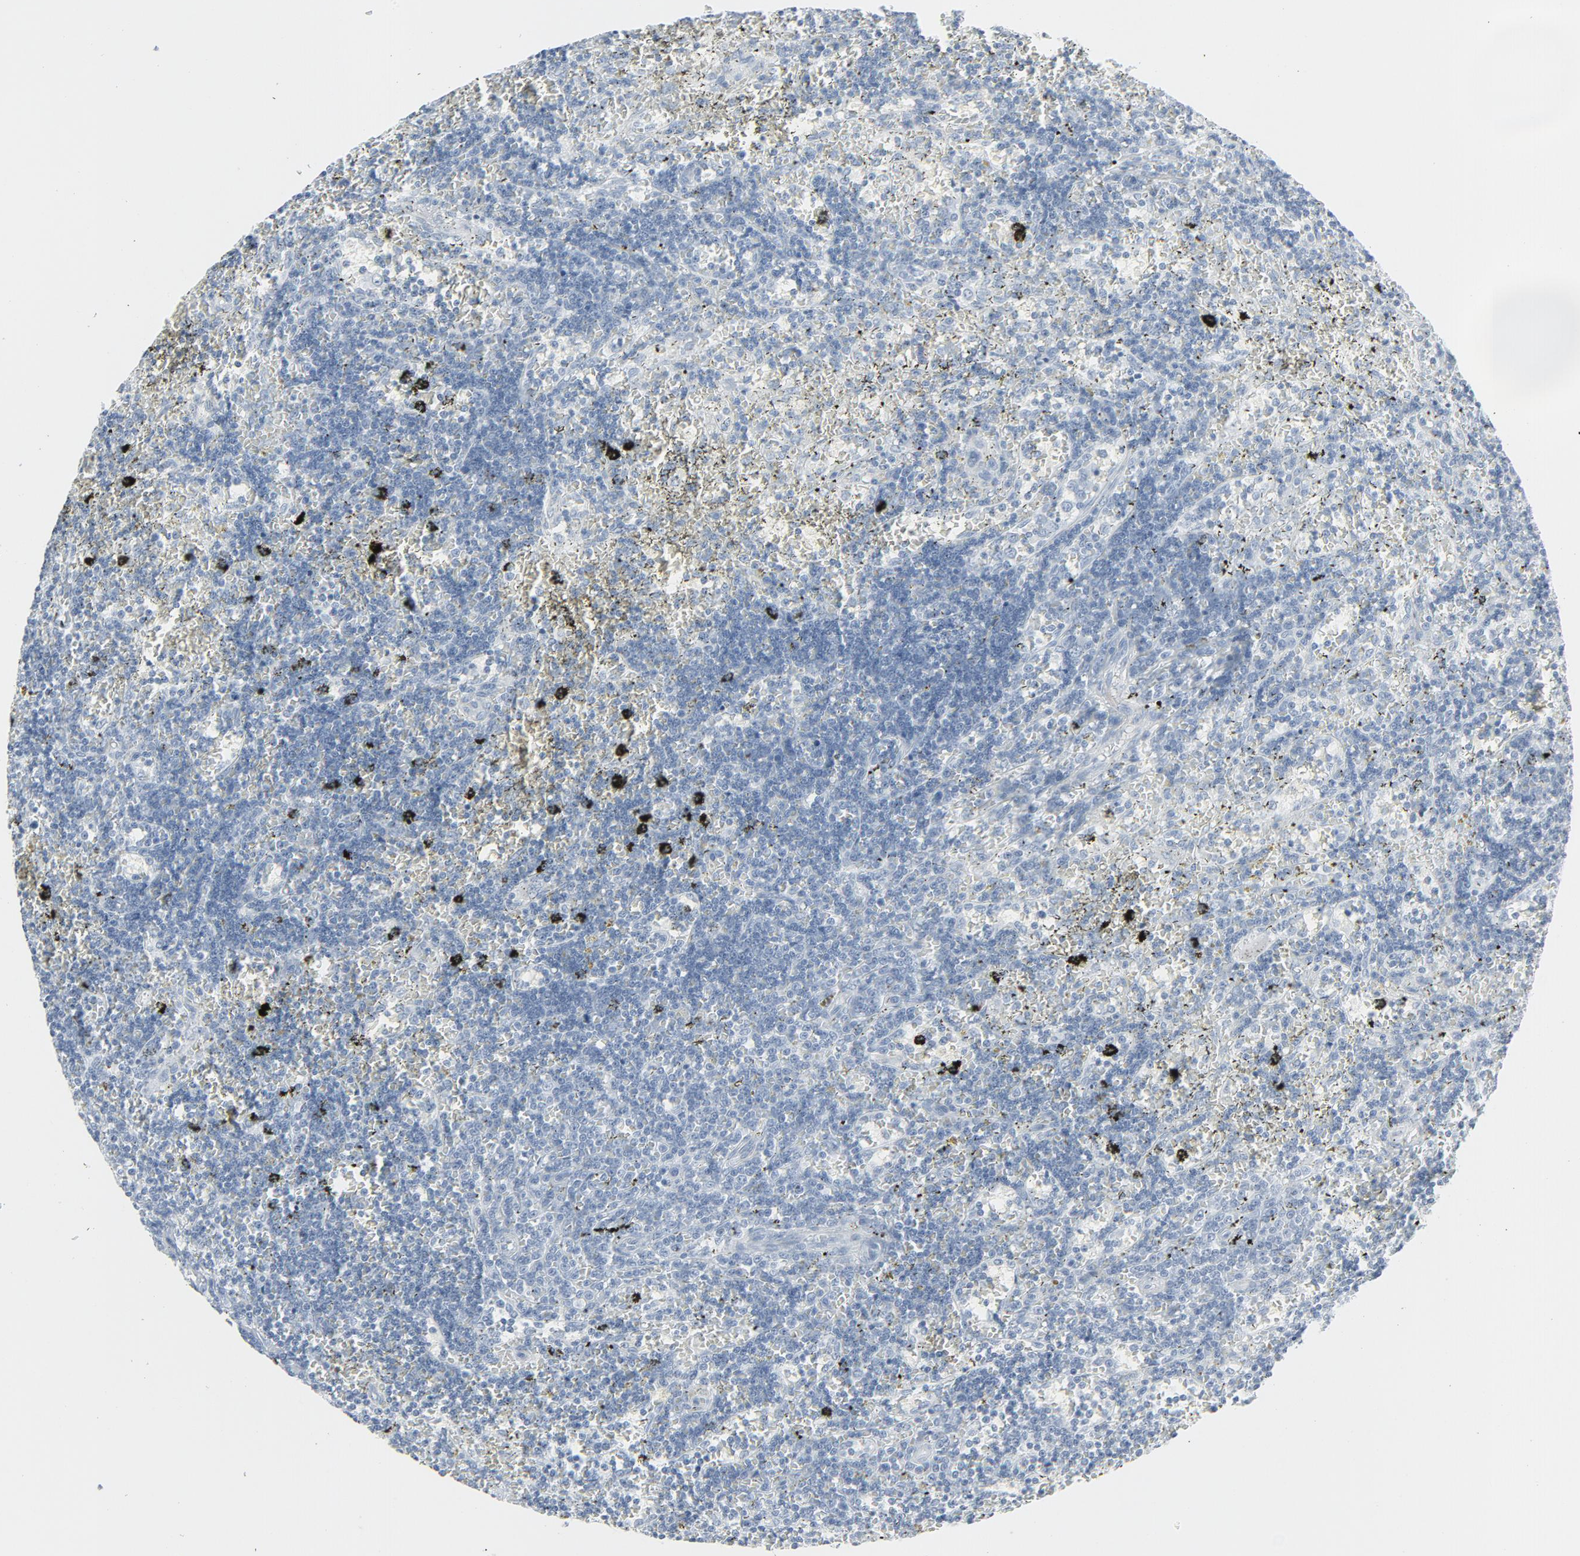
{"staining": {"intensity": "negative", "quantity": "none", "location": "none"}, "tissue": "lymphoma", "cell_type": "Tumor cells", "image_type": "cancer", "snomed": [{"axis": "morphology", "description": "Malignant lymphoma, non-Hodgkin's type, Low grade"}, {"axis": "topography", "description": "Spleen"}], "caption": "Immunohistochemistry of malignant lymphoma, non-Hodgkin's type (low-grade) shows no staining in tumor cells.", "gene": "FGFR3", "patient": {"sex": "male", "age": 60}}